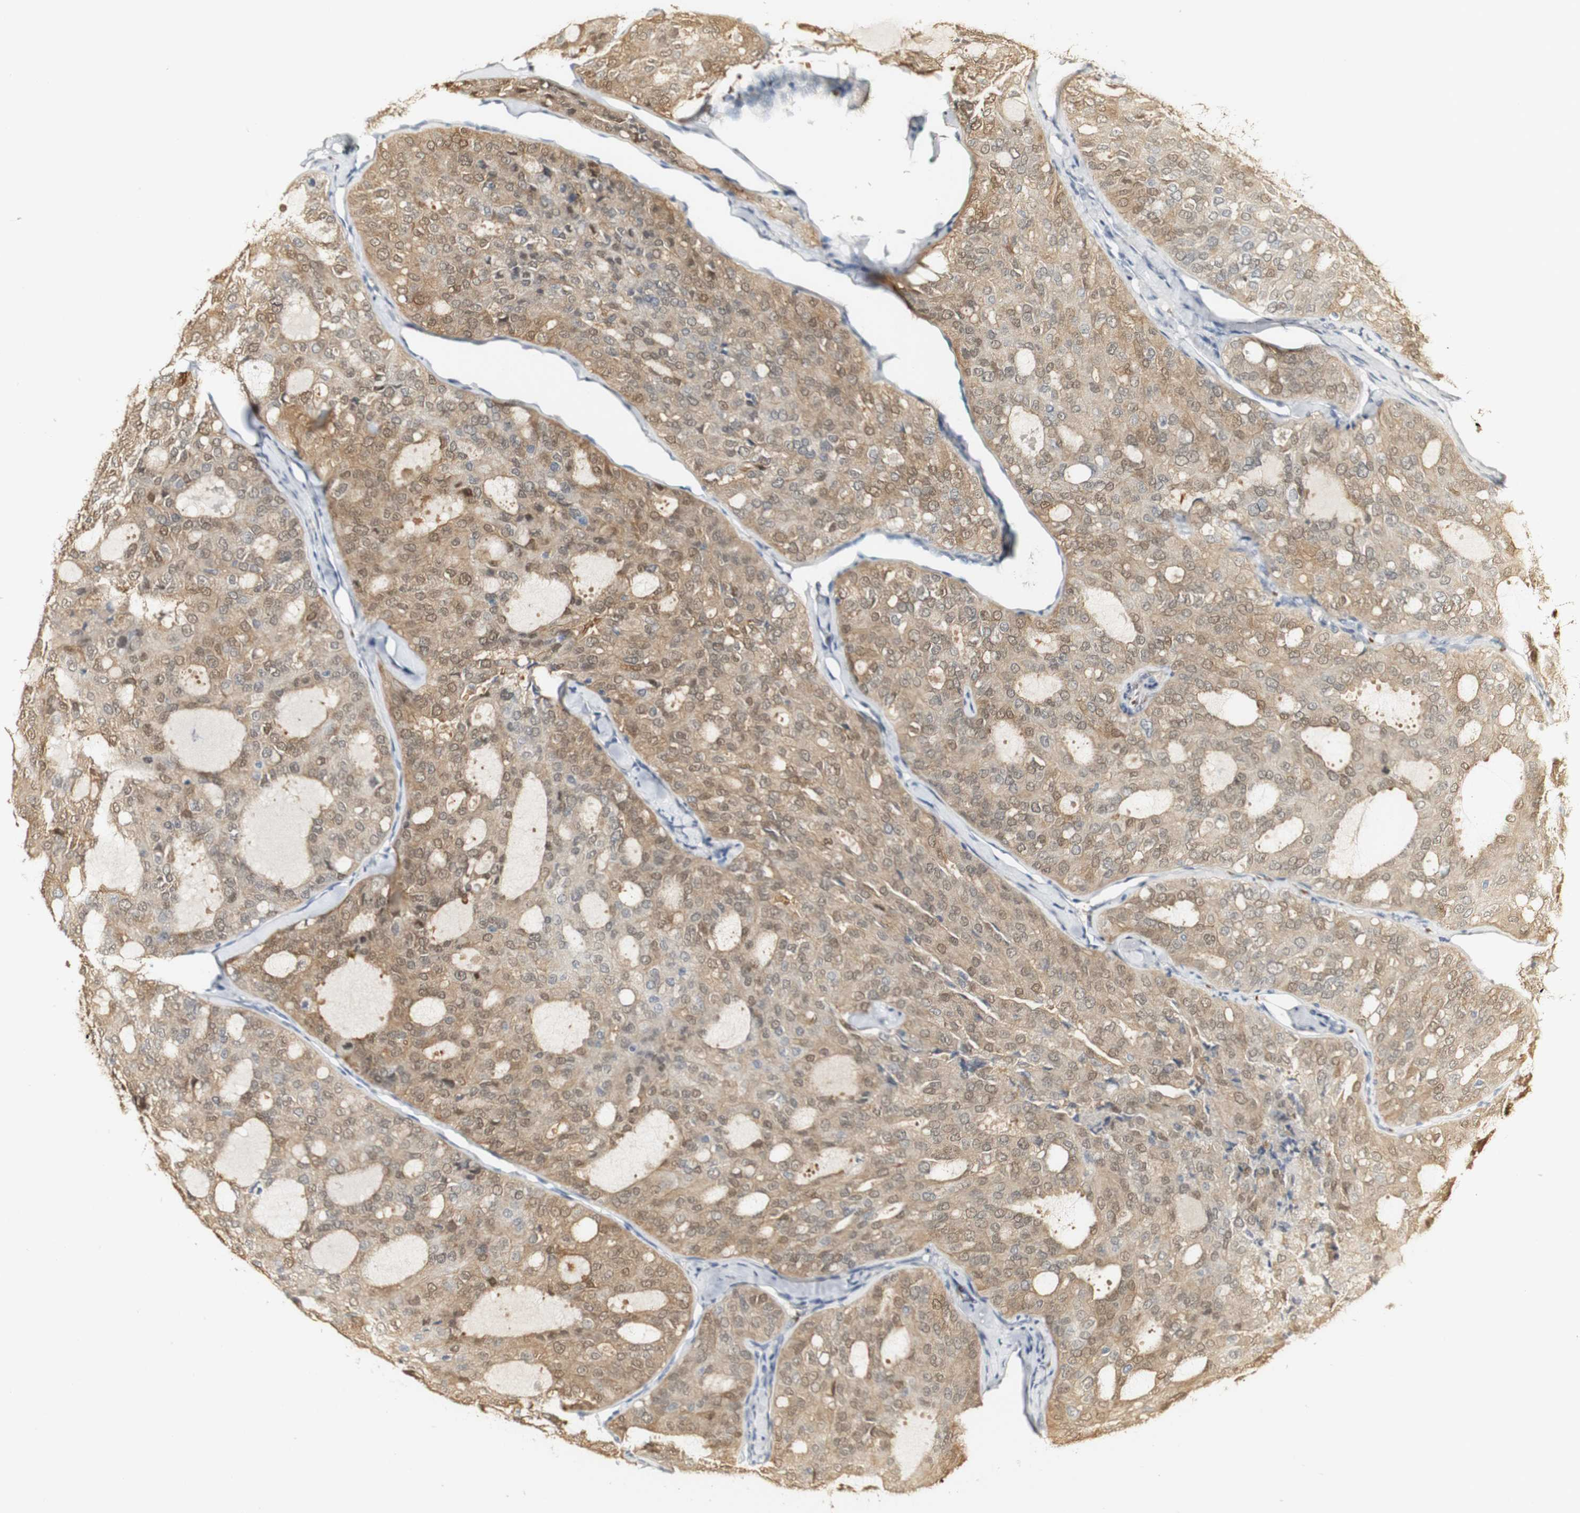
{"staining": {"intensity": "moderate", "quantity": ">75%", "location": "cytoplasmic/membranous,nuclear"}, "tissue": "thyroid cancer", "cell_type": "Tumor cells", "image_type": "cancer", "snomed": [{"axis": "morphology", "description": "Follicular adenoma carcinoma, NOS"}, {"axis": "topography", "description": "Thyroid gland"}], "caption": "Protein staining of thyroid follicular adenoma carcinoma tissue exhibits moderate cytoplasmic/membranous and nuclear staining in about >75% of tumor cells. (Brightfield microscopy of DAB IHC at high magnification).", "gene": "SYT7", "patient": {"sex": "male", "age": 75}}